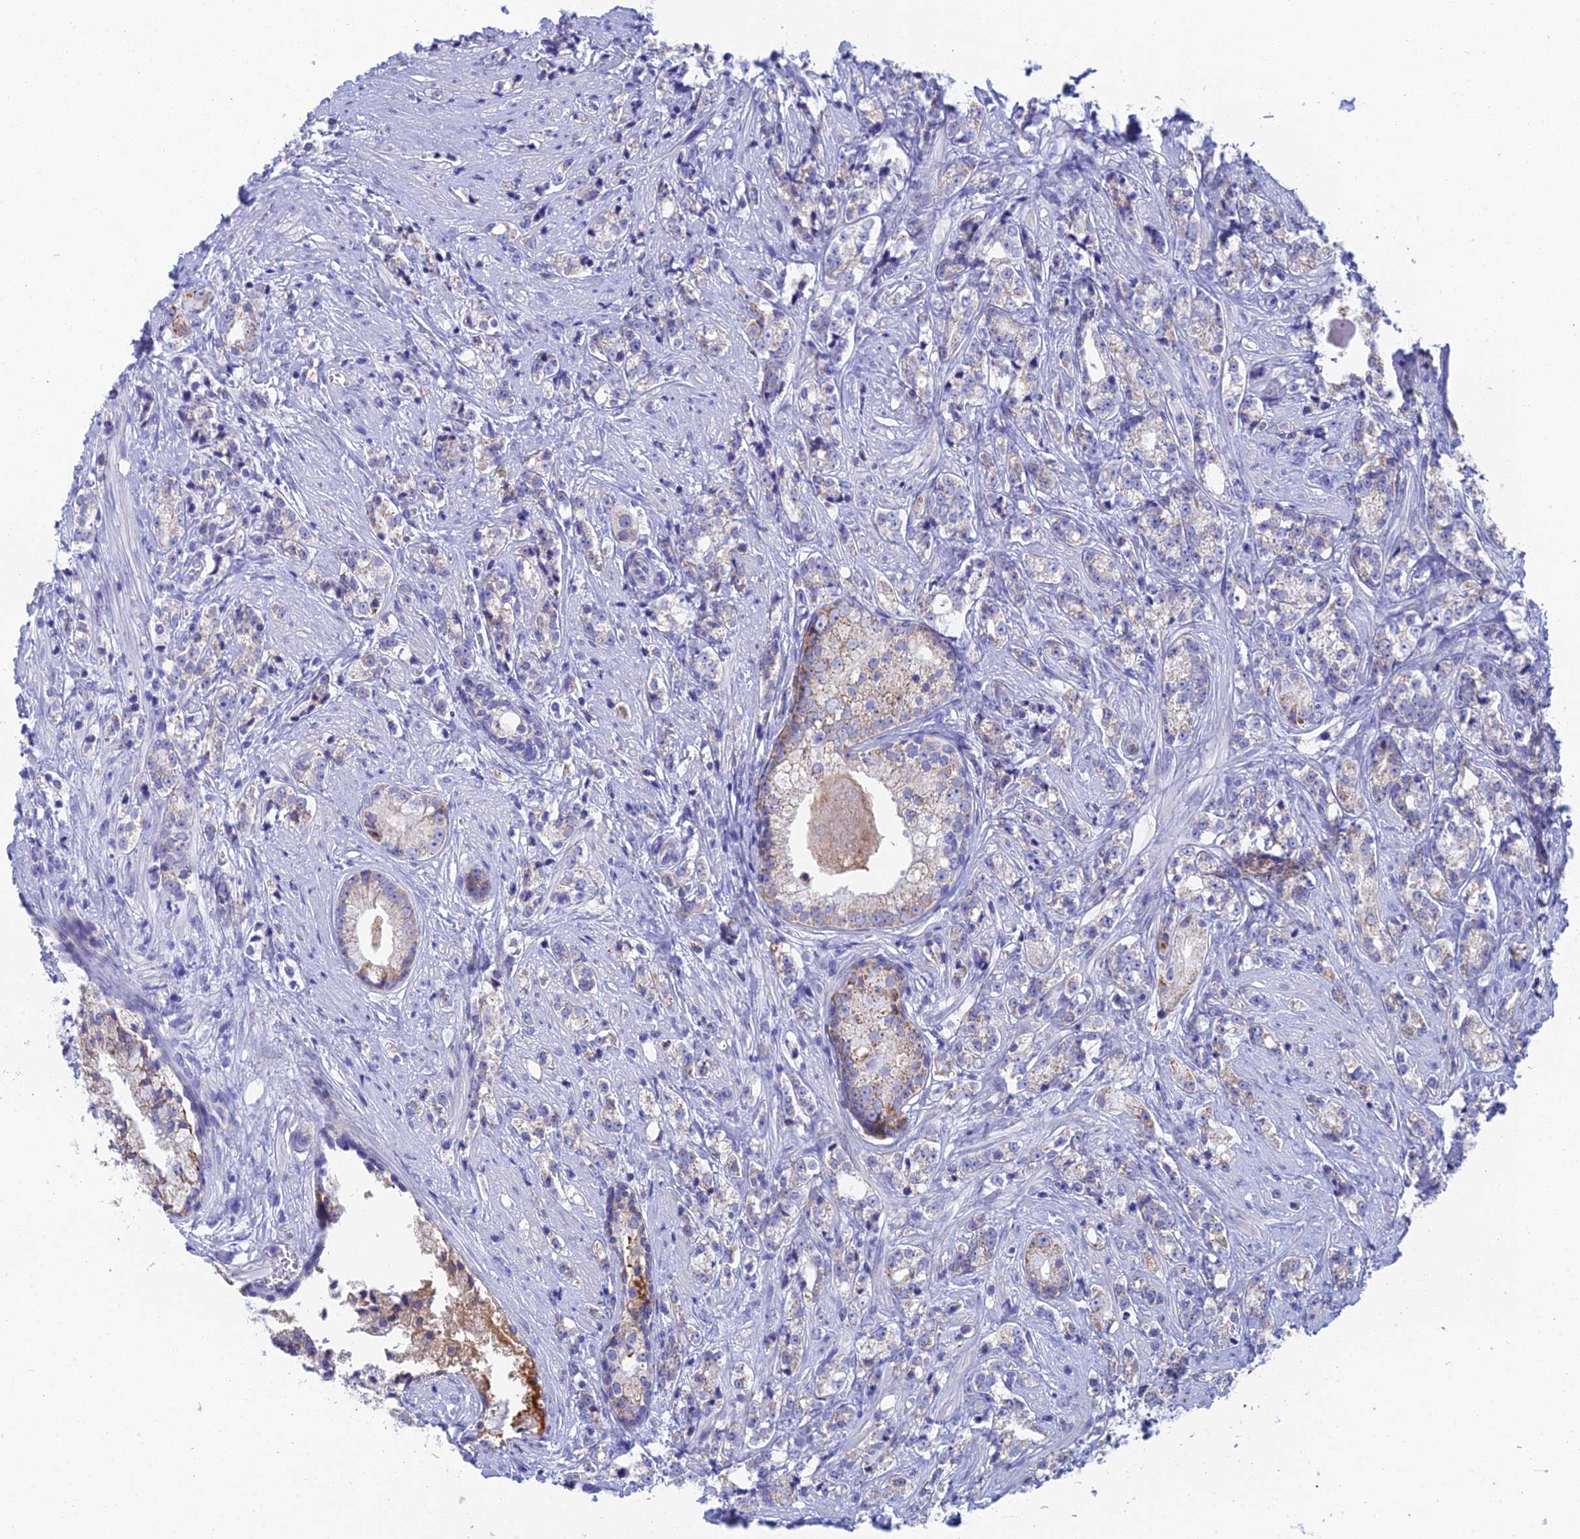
{"staining": {"intensity": "weak", "quantity": "<25%", "location": "cytoplasmic/membranous"}, "tissue": "prostate cancer", "cell_type": "Tumor cells", "image_type": "cancer", "snomed": [{"axis": "morphology", "description": "Adenocarcinoma, High grade"}, {"axis": "topography", "description": "Prostate"}], "caption": "There is no significant staining in tumor cells of prostate cancer. Nuclei are stained in blue.", "gene": "CFAP210", "patient": {"sex": "male", "age": 69}}